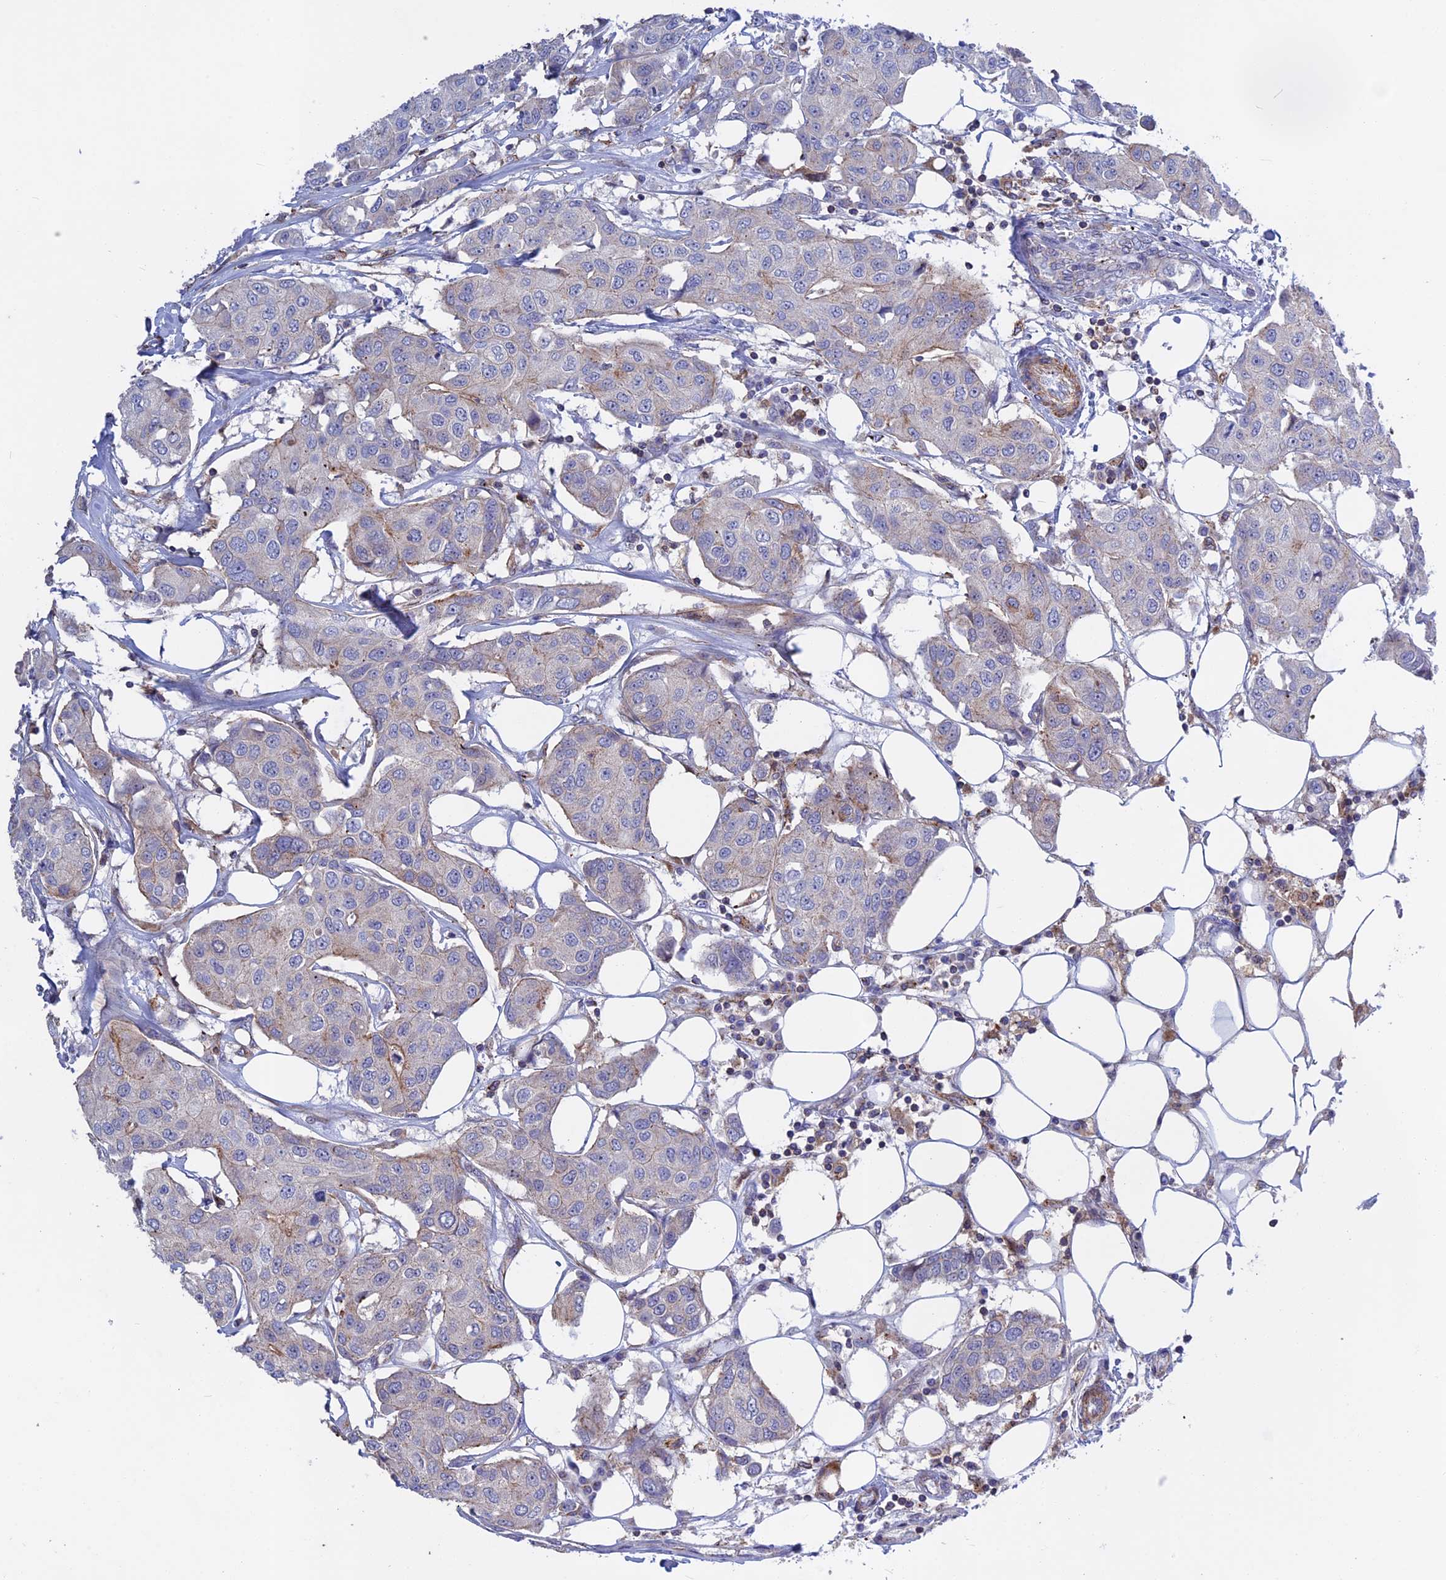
{"staining": {"intensity": "negative", "quantity": "none", "location": "none"}, "tissue": "breast cancer", "cell_type": "Tumor cells", "image_type": "cancer", "snomed": [{"axis": "morphology", "description": "Duct carcinoma"}, {"axis": "topography", "description": "Breast"}], "caption": "IHC photomicrograph of neoplastic tissue: human breast infiltrating ductal carcinoma stained with DAB reveals no significant protein positivity in tumor cells.", "gene": "LYPD5", "patient": {"sex": "female", "age": 80}}